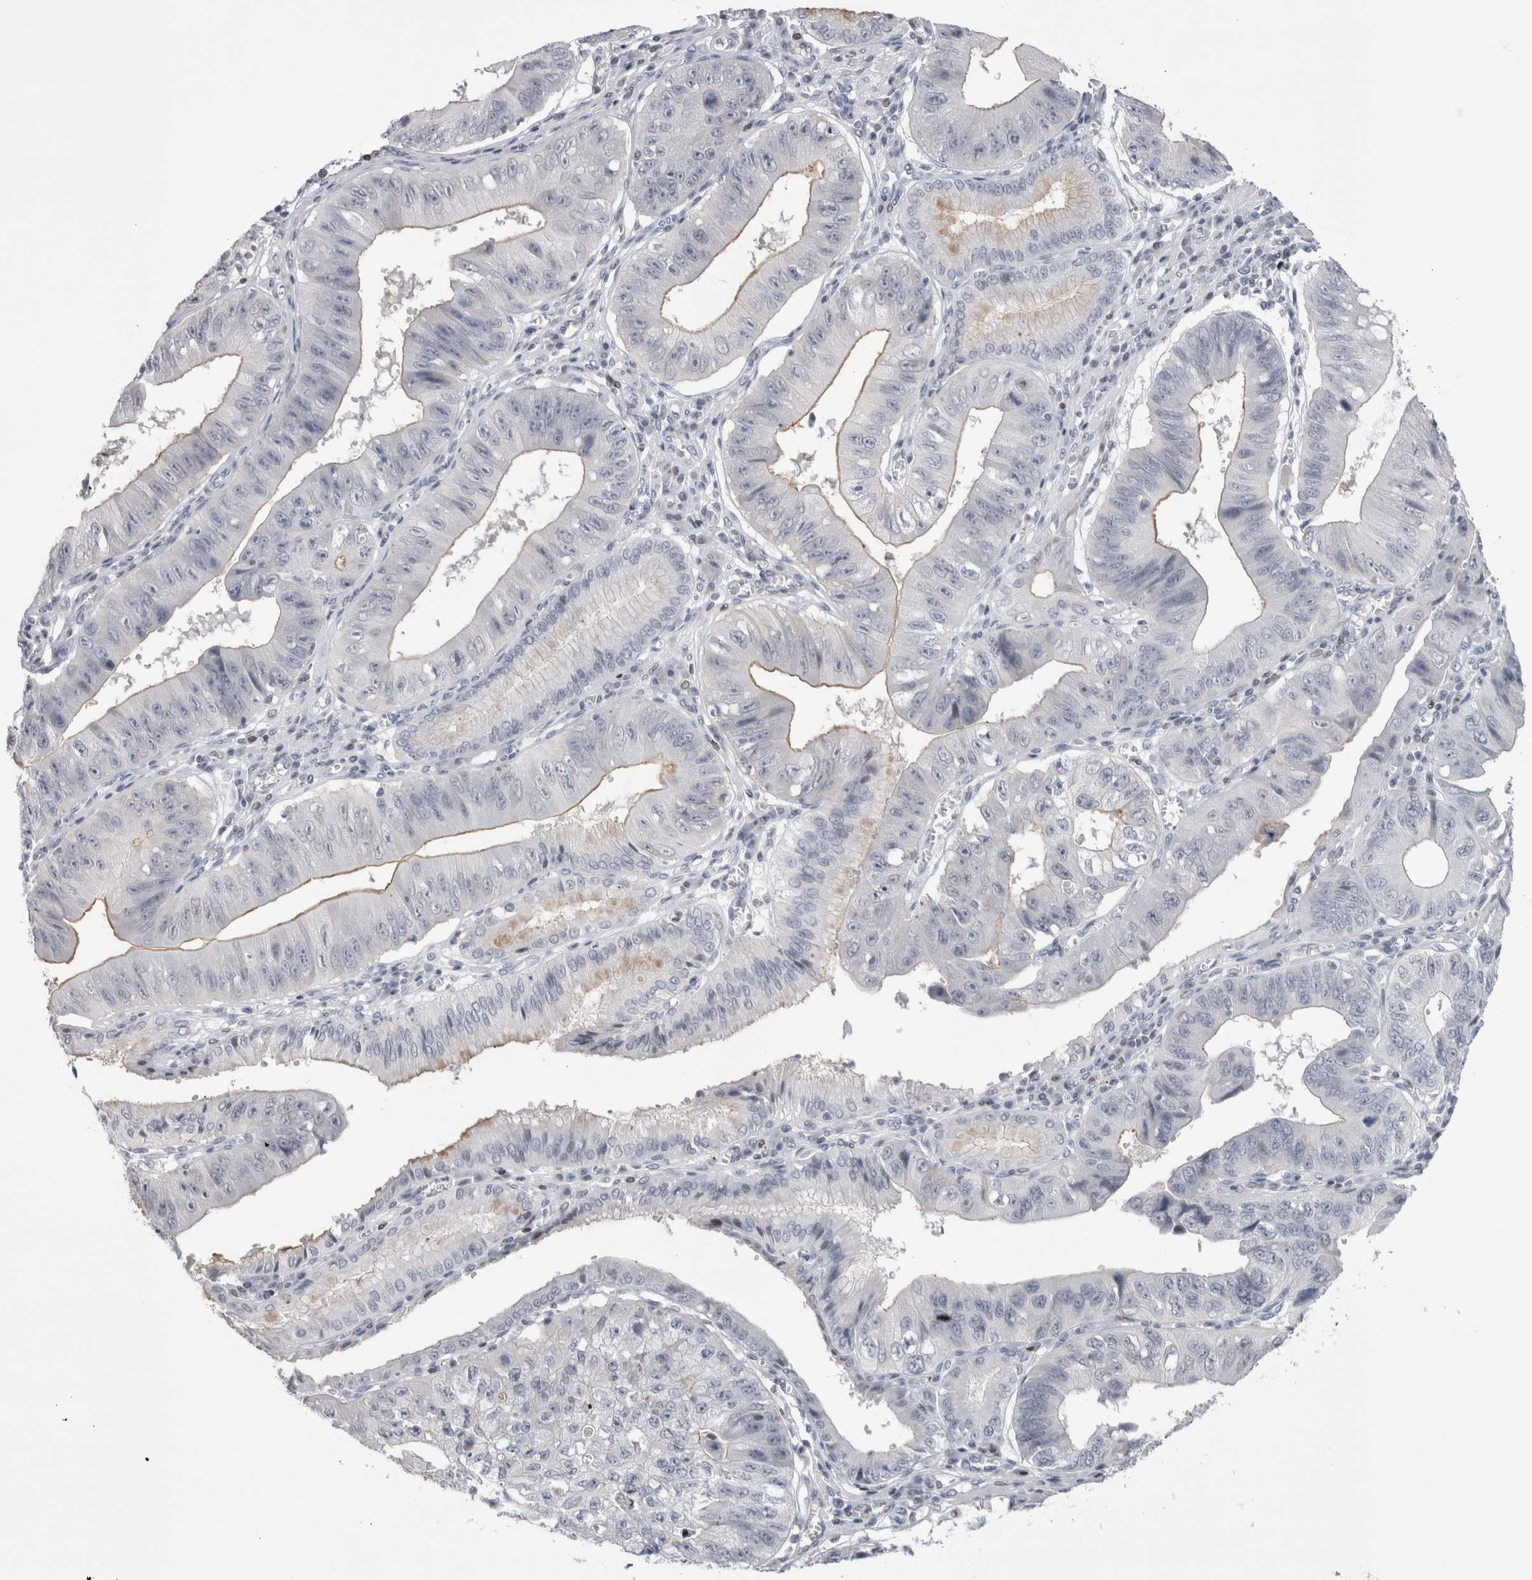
{"staining": {"intensity": "weak", "quantity": "<25%", "location": "cytoplasmic/membranous"}, "tissue": "stomach cancer", "cell_type": "Tumor cells", "image_type": "cancer", "snomed": [{"axis": "morphology", "description": "Adenocarcinoma, NOS"}, {"axis": "topography", "description": "Stomach"}], "caption": "The immunohistochemistry photomicrograph has no significant expression in tumor cells of stomach adenocarcinoma tissue. (DAB immunohistochemistry (IHC) with hematoxylin counter stain).", "gene": "FNDC8", "patient": {"sex": "male", "age": 59}}